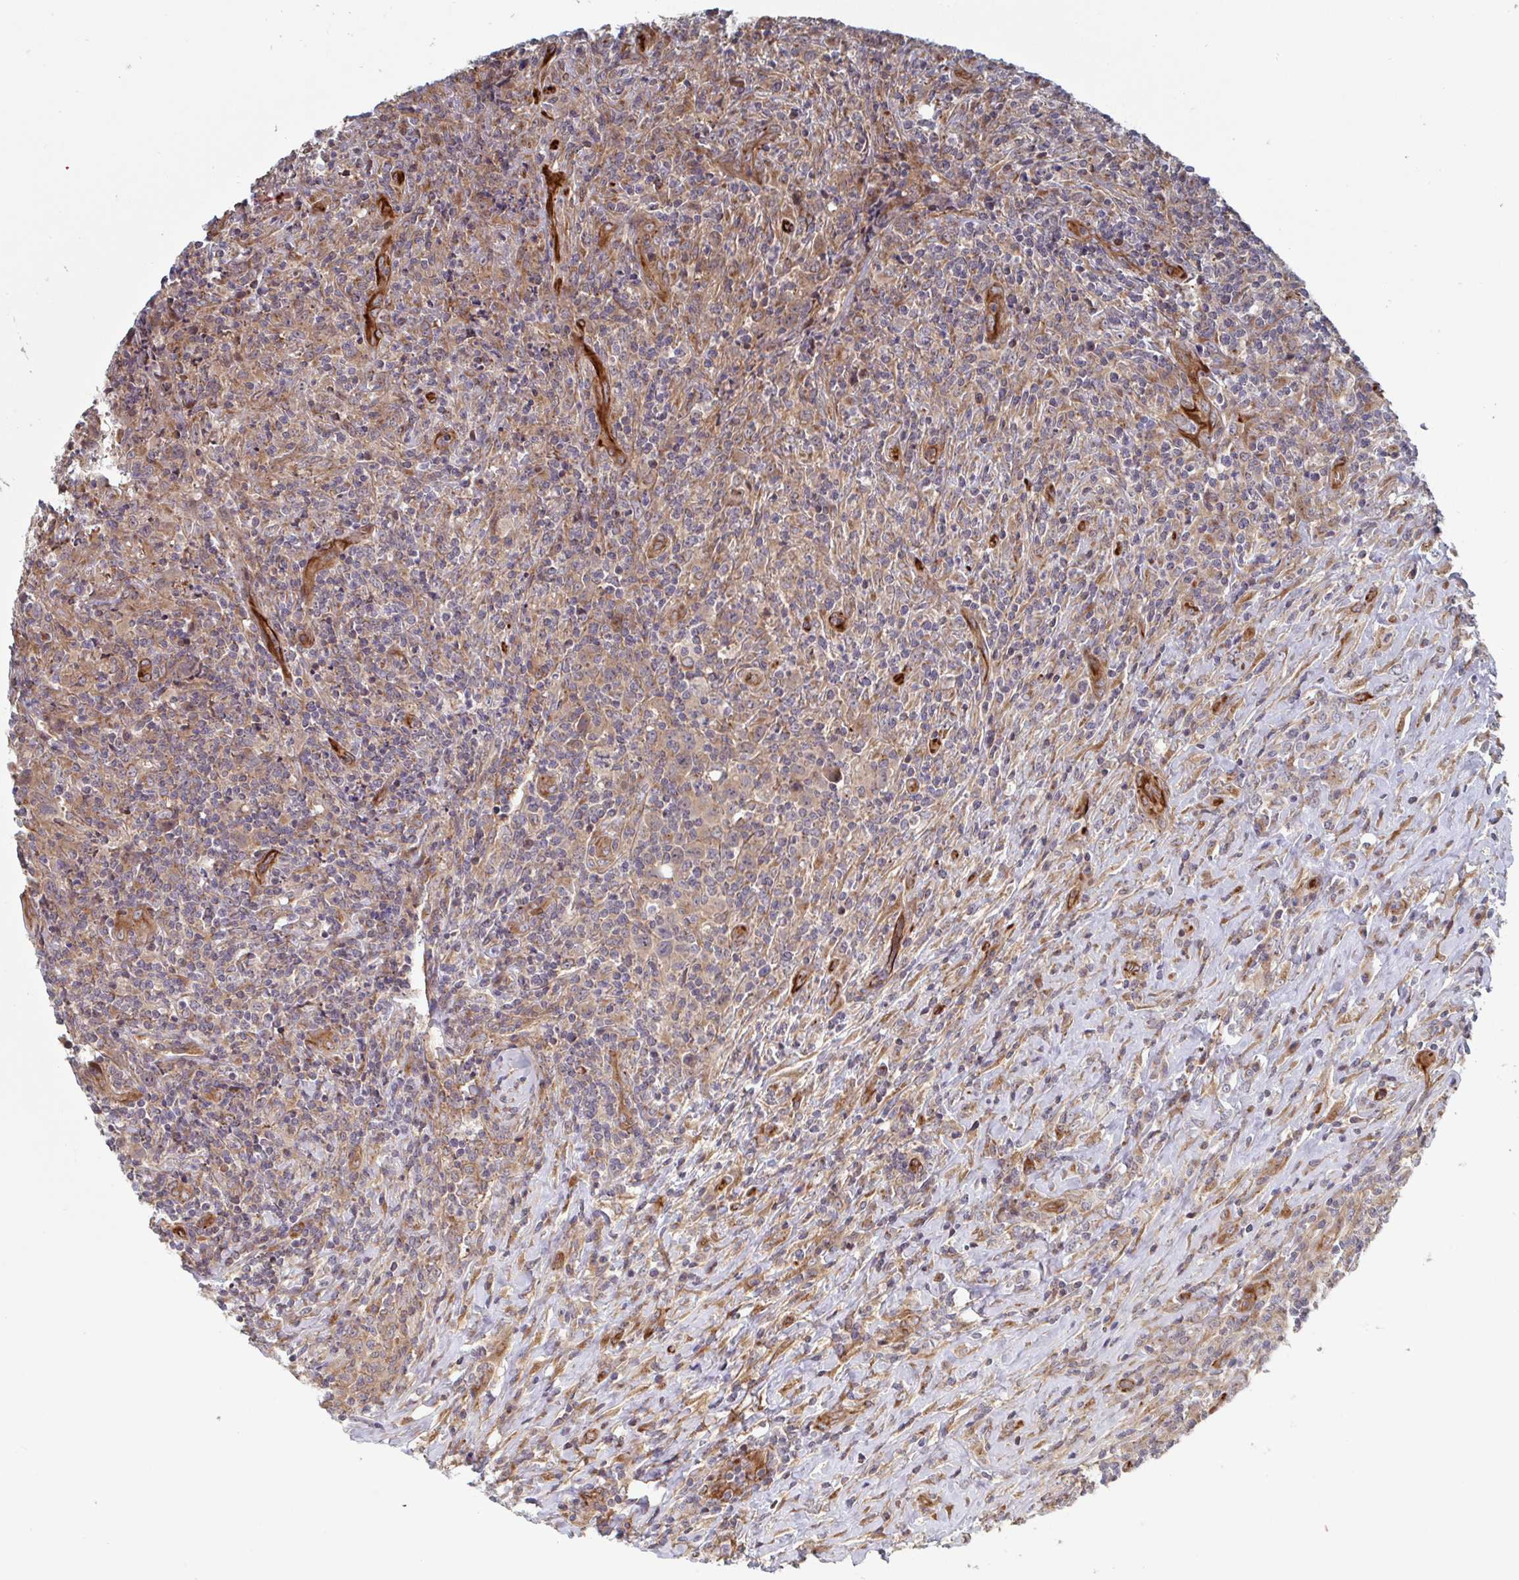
{"staining": {"intensity": "weak", "quantity": "25%-75%", "location": "cytoplasmic/membranous"}, "tissue": "lymphoma", "cell_type": "Tumor cells", "image_type": "cancer", "snomed": [{"axis": "morphology", "description": "Hodgkin's disease, NOS"}, {"axis": "topography", "description": "Lymph node"}], "caption": "Immunohistochemistry micrograph of neoplastic tissue: Hodgkin's disease stained using IHC displays low levels of weak protein expression localized specifically in the cytoplasmic/membranous of tumor cells, appearing as a cytoplasmic/membranous brown color.", "gene": "DVL3", "patient": {"sex": "female", "age": 18}}